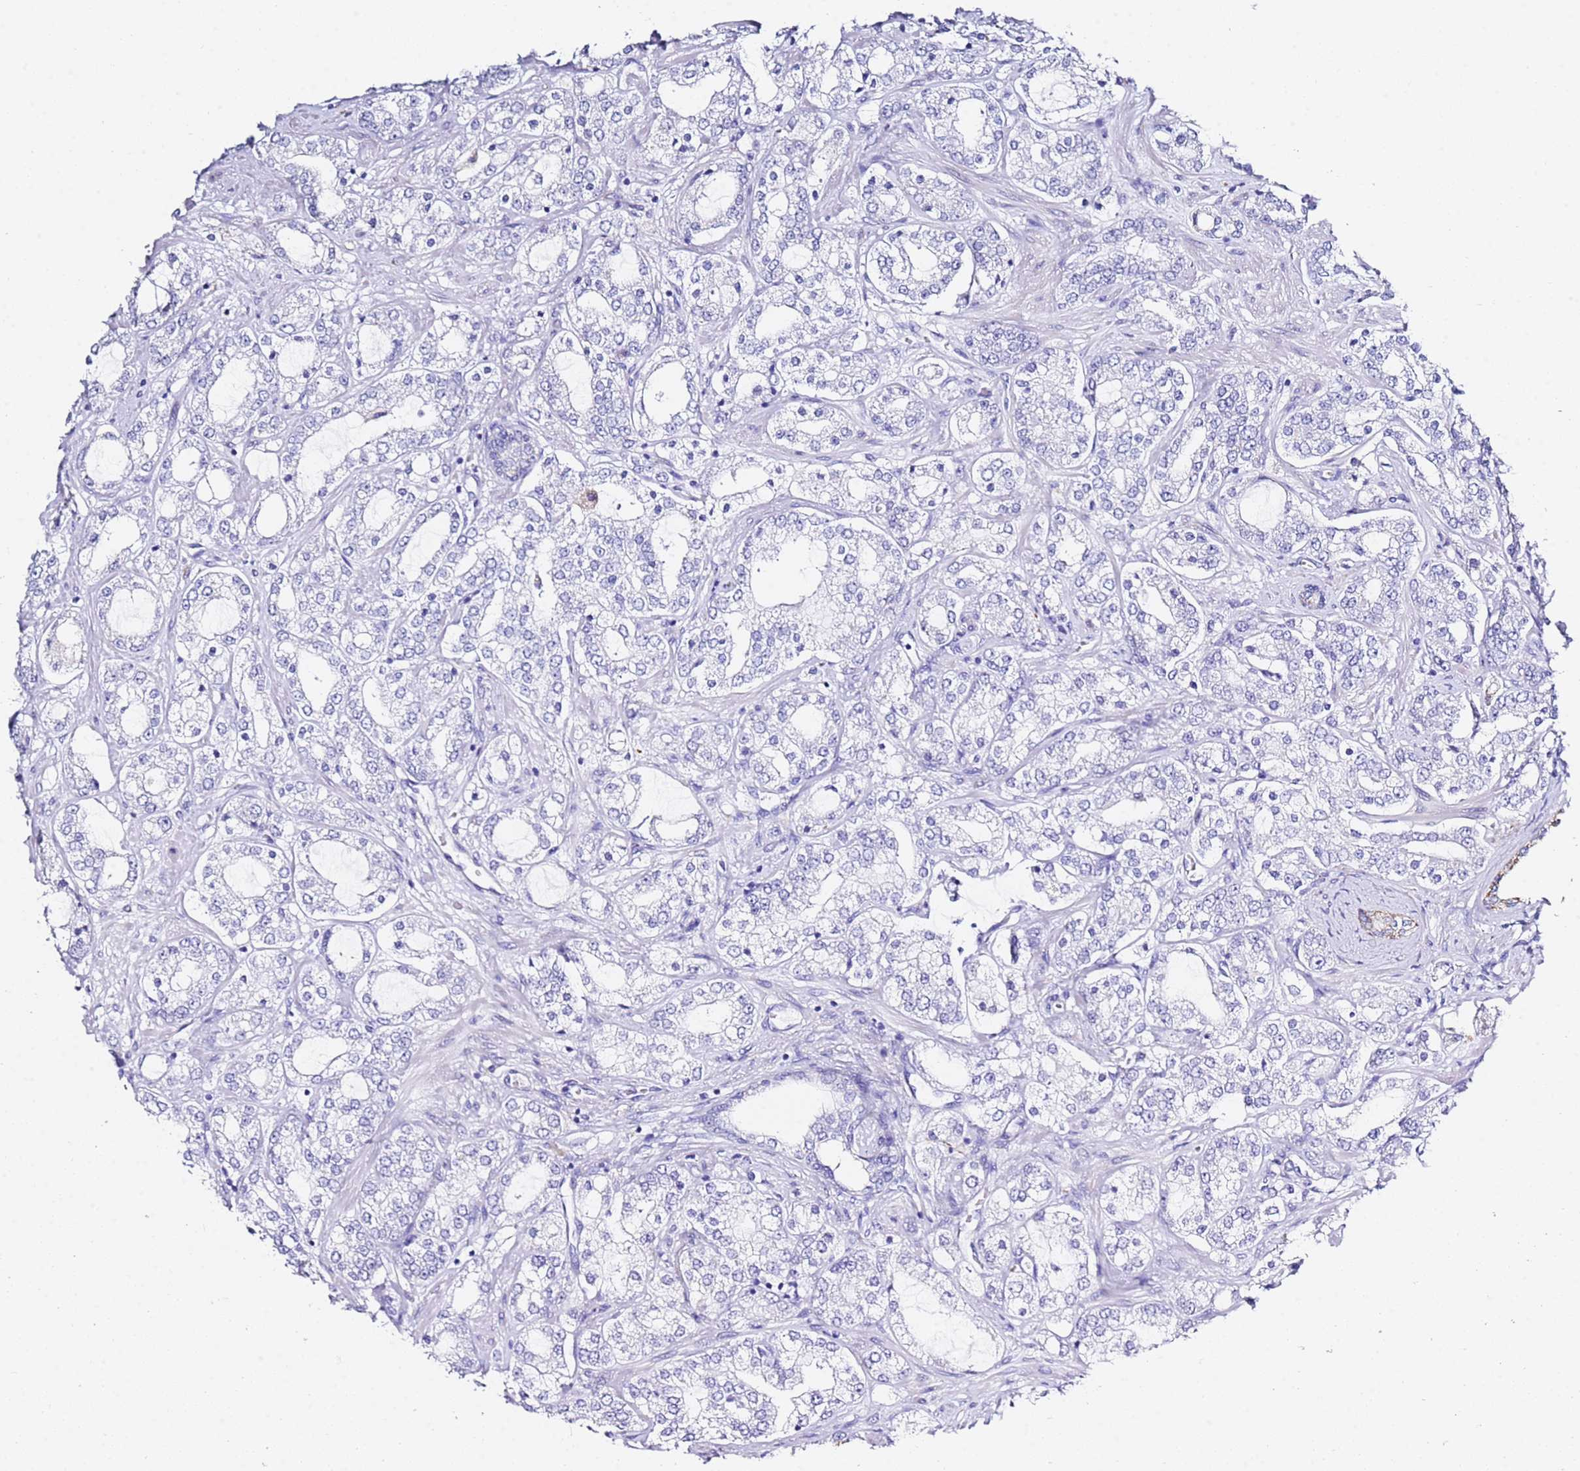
{"staining": {"intensity": "negative", "quantity": "none", "location": "none"}, "tissue": "prostate cancer", "cell_type": "Tumor cells", "image_type": "cancer", "snomed": [{"axis": "morphology", "description": "Adenocarcinoma, High grade"}, {"axis": "topography", "description": "Prostate"}], "caption": "Prostate adenocarcinoma (high-grade) was stained to show a protein in brown. There is no significant positivity in tumor cells.", "gene": "PTBP2", "patient": {"sex": "male", "age": 64}}